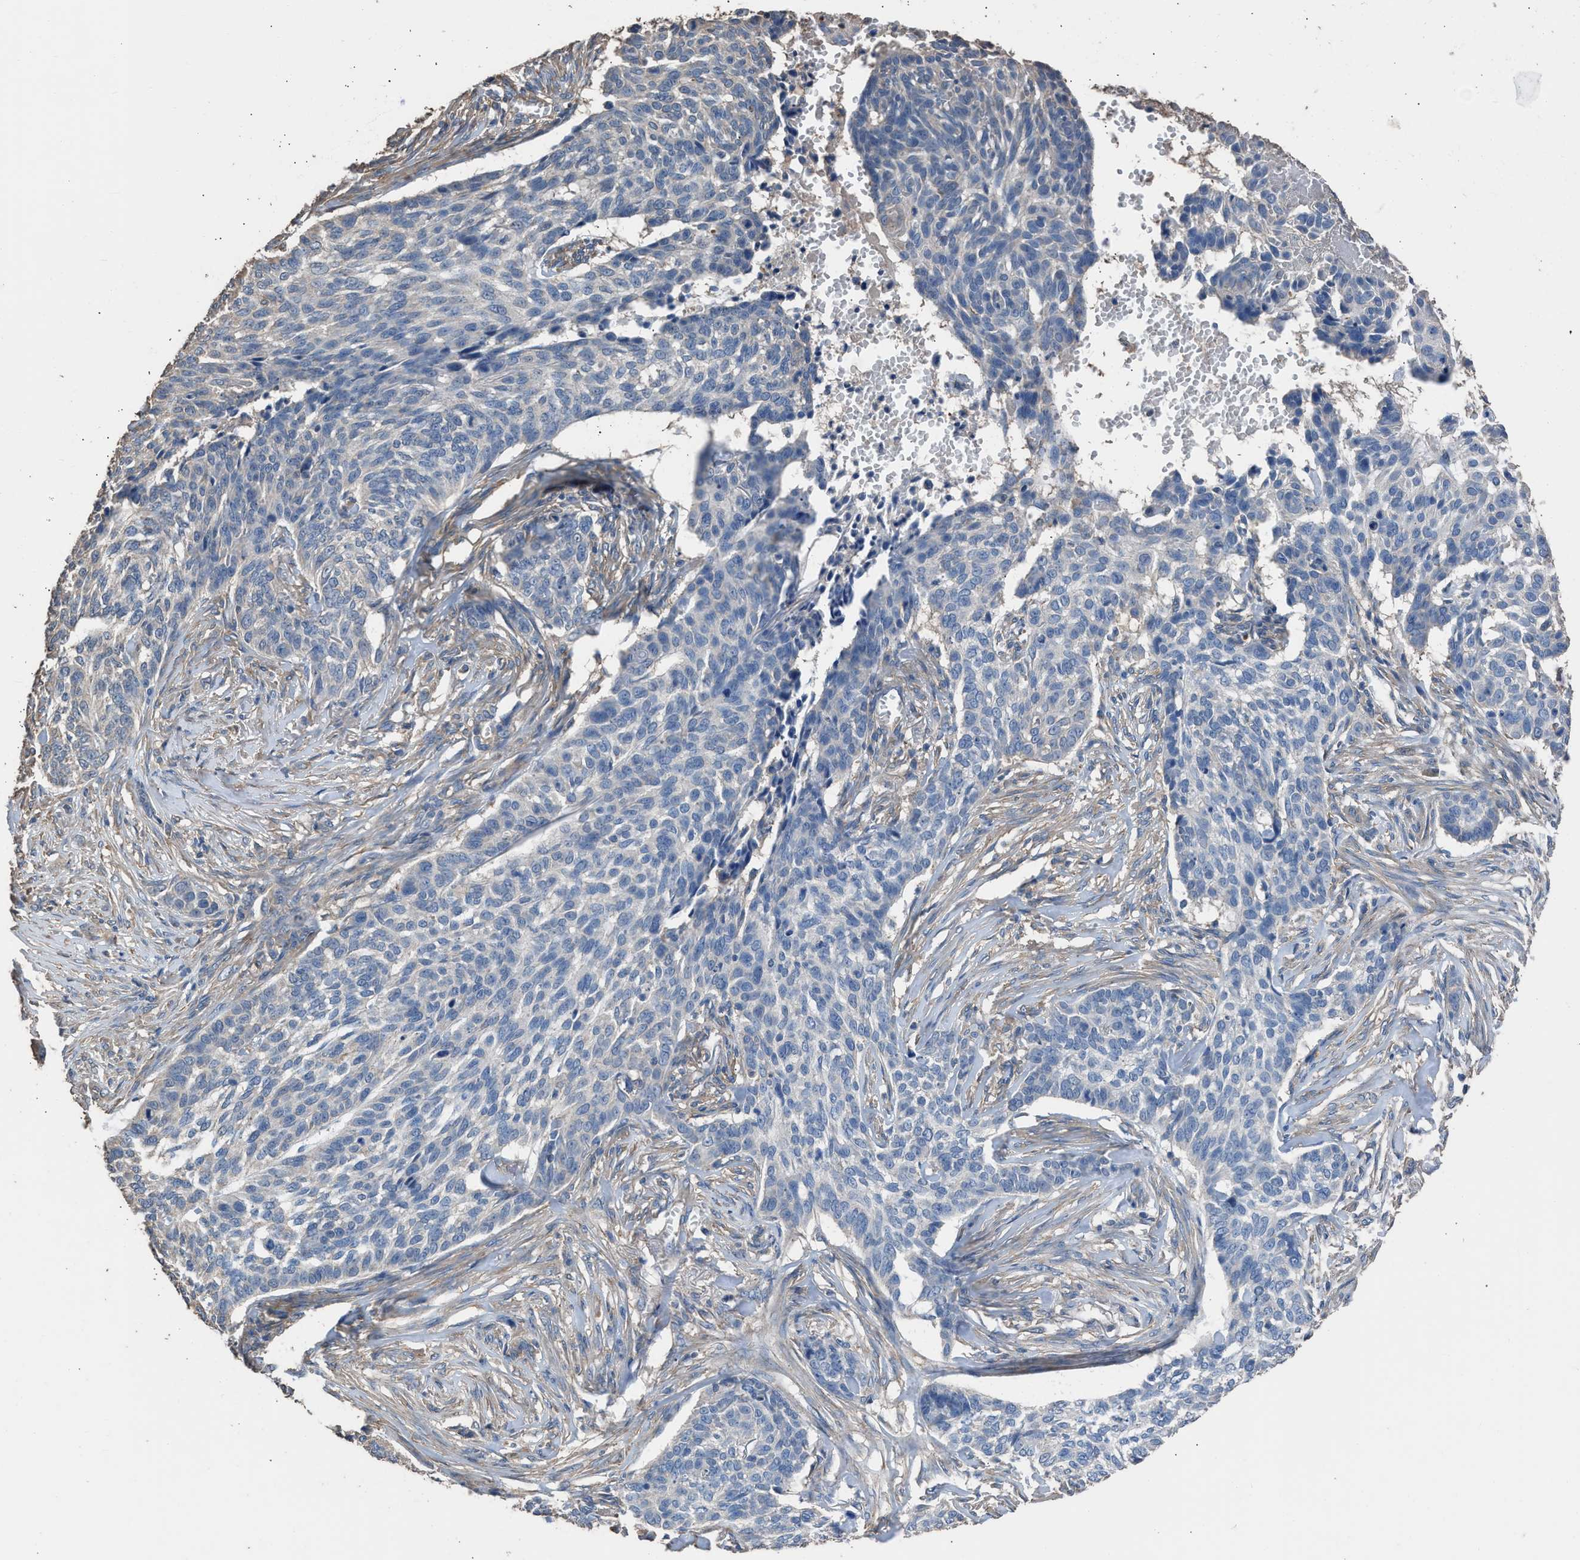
{"staining": {"intensity": "negative", "quantity": "none", "location": "none"}, "tissue": "skin cancer", "cell_type": "Tumor cells", "image_type": "cancer", "snomed": [{"axis": "morphology", "description": "Basal cell carcinoma"}, {"axis": "topography", "description": "Skin"}], "caption": "IHC micrograph of neoplastic tissue: human skin cancer (basal cell carcinoma) stained with DAB (3,3'-diaminobenzidine) shows no significant protein expression in tumor cells.", "gene": "ITSN1", "patient": {"sex": "male", "age": 85}}